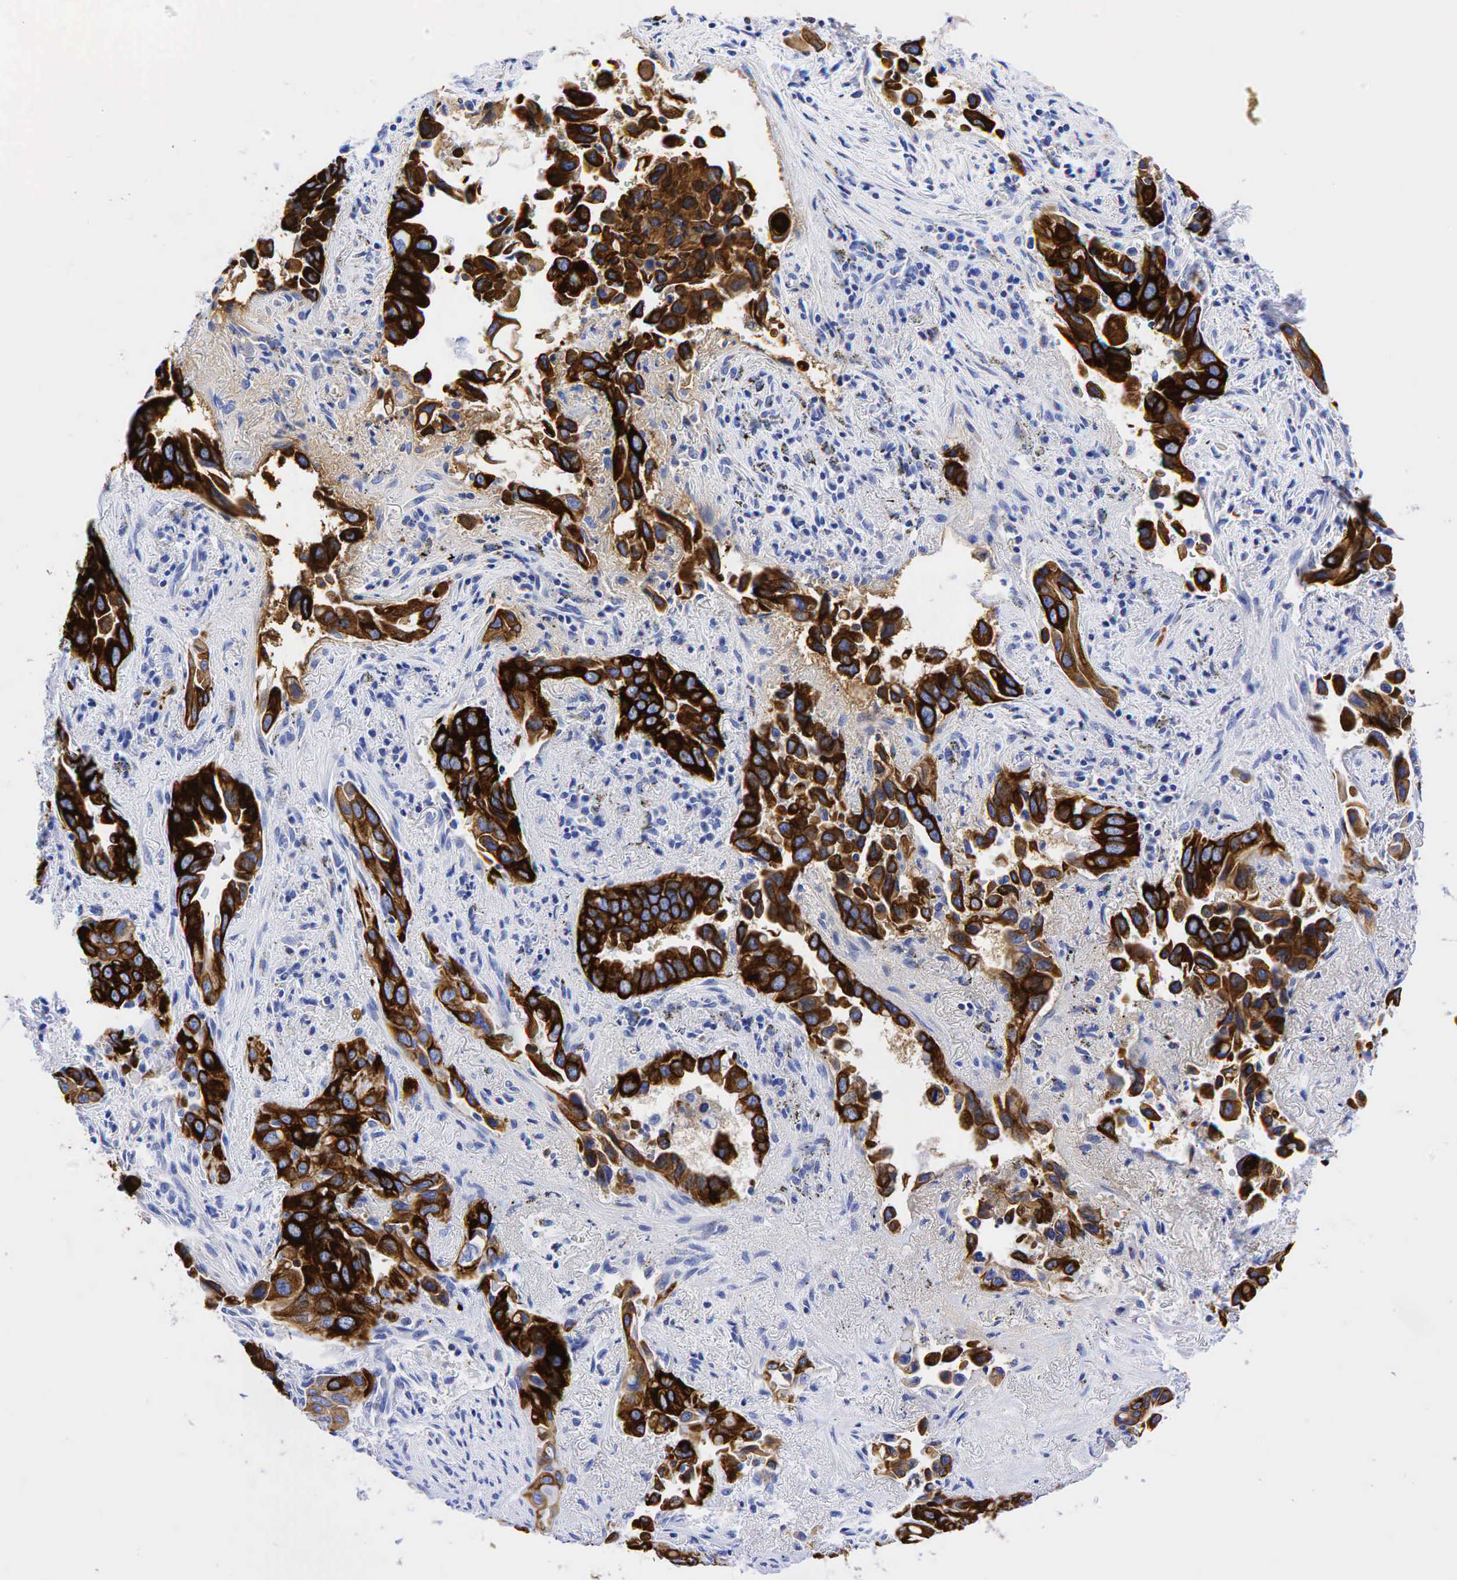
{"staining": {"intensity": "strong", "quantity": ">75%", "location": "cytoplasmic/membranous"}, "tissue": "lung cancer", "cell_type": "Tumor cells", "image_type": "cancer", "snomed": [{"axis": "morphology", "description": "Adenocarcinoma, NOS"}, {"axis": "topography", "description": "Lung"}], "caption": "A brown stain labels strong cytoplasmic/membranous expression of a protein in lung cancer tumor cells. The protein of interest is stained brown, and the nuclei are stained in blue (DAB (3,3'-diaminobenzidine) IHC with brightfield microscopy, high magnification).", "gene": "KRT18", "patient": {"sex": "male", "age": 68}}